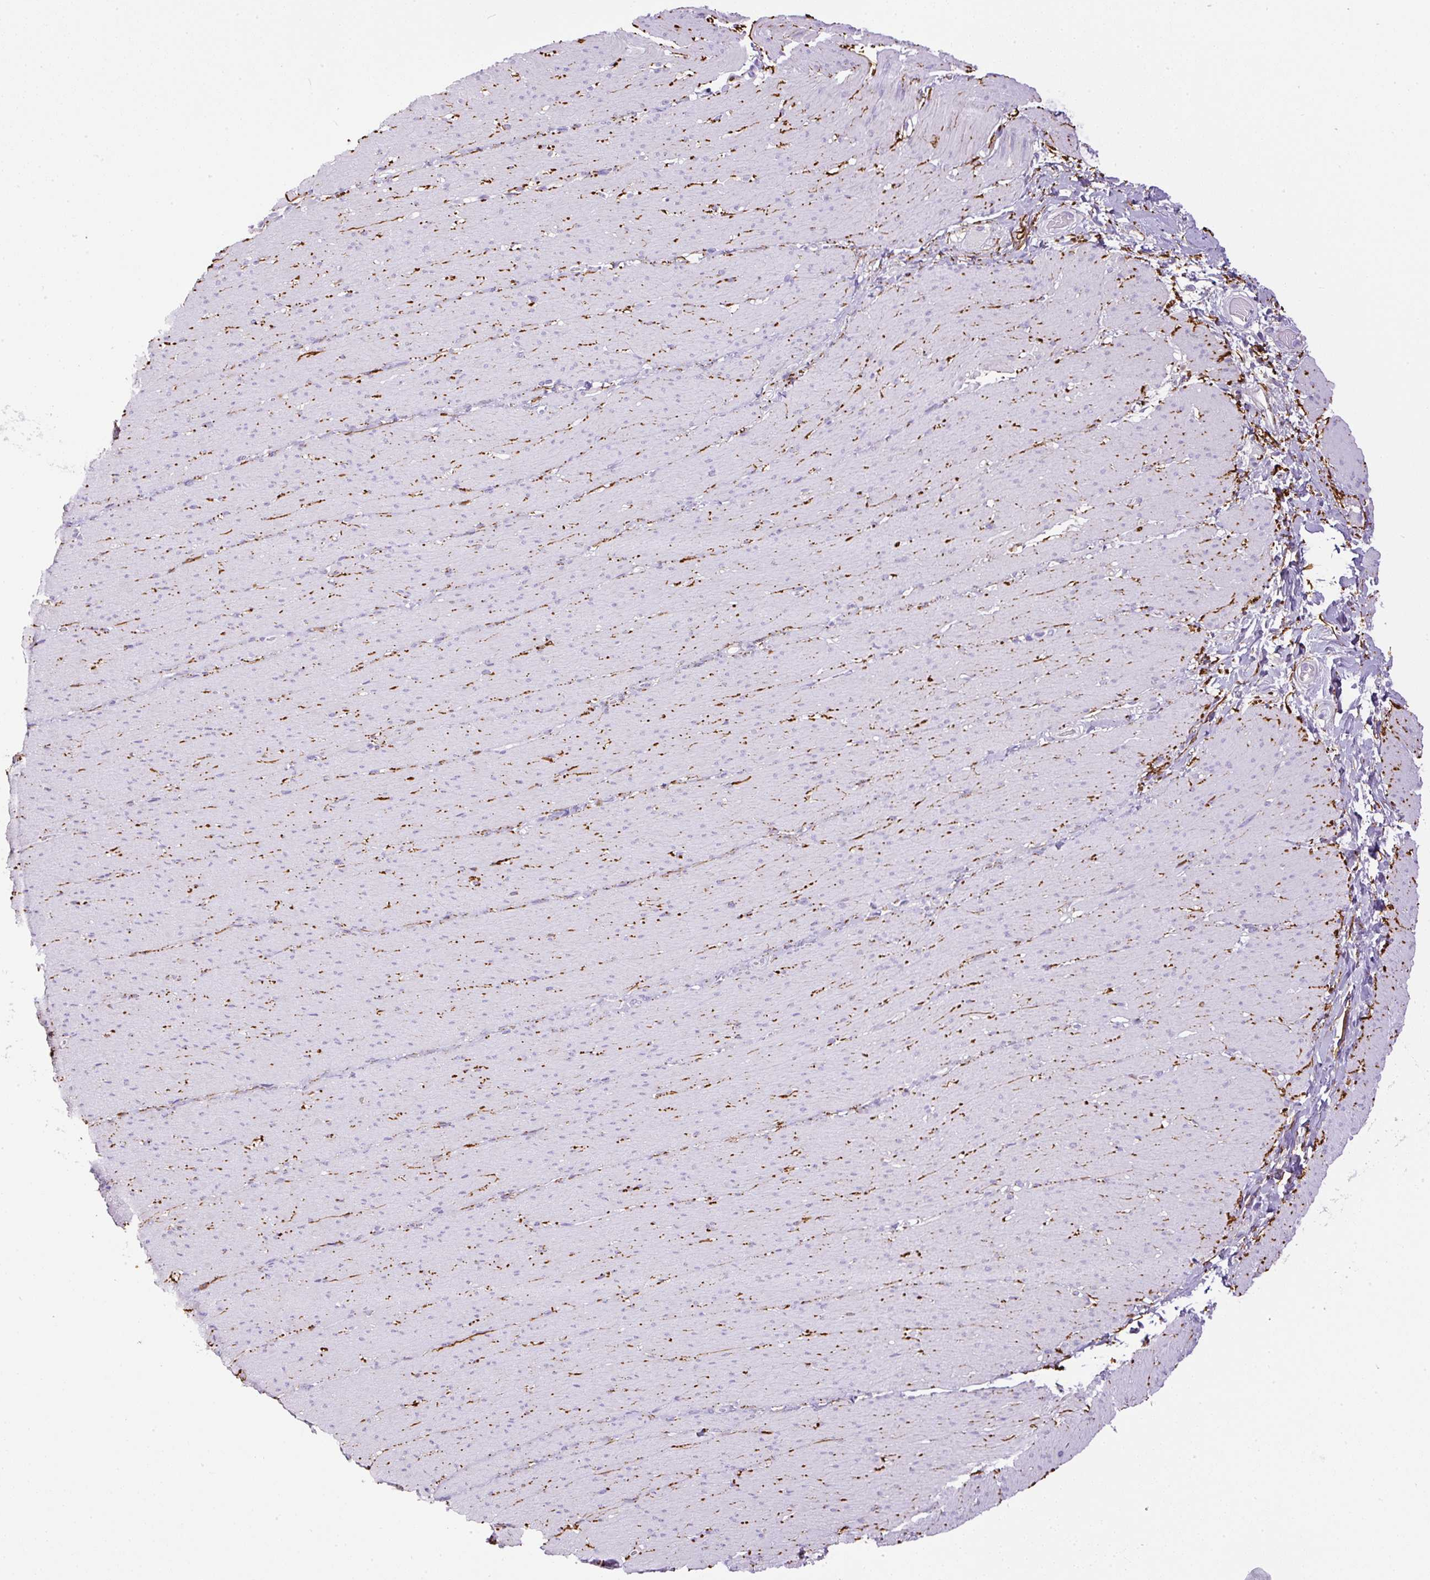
{"staining": {"intensity": "moderate", "quantity": "<25%", "location": "cytoplasmic/membranous"}, "tissue": "smooth muscle", "cell_type": "Smooth muscle cells", "image_type": "normal", "snomed": [{"axis": "morphology", "description": "Normal tissue, NOS"}, {"axis": "topography", "description": "Smooth muscle"}, {"axis": "topography", "description": "Rectum"}], "caption": "A photomicrograph of human smooth muscle stained for a protein demonstrates moderate cytoplasmic/membranous brown staining in smooth muscle cells. (DAB = brown stain, brightfield microscopy at high magnification).", "gene": "APCS", "patient": {"sex": "male", "age": 53}}